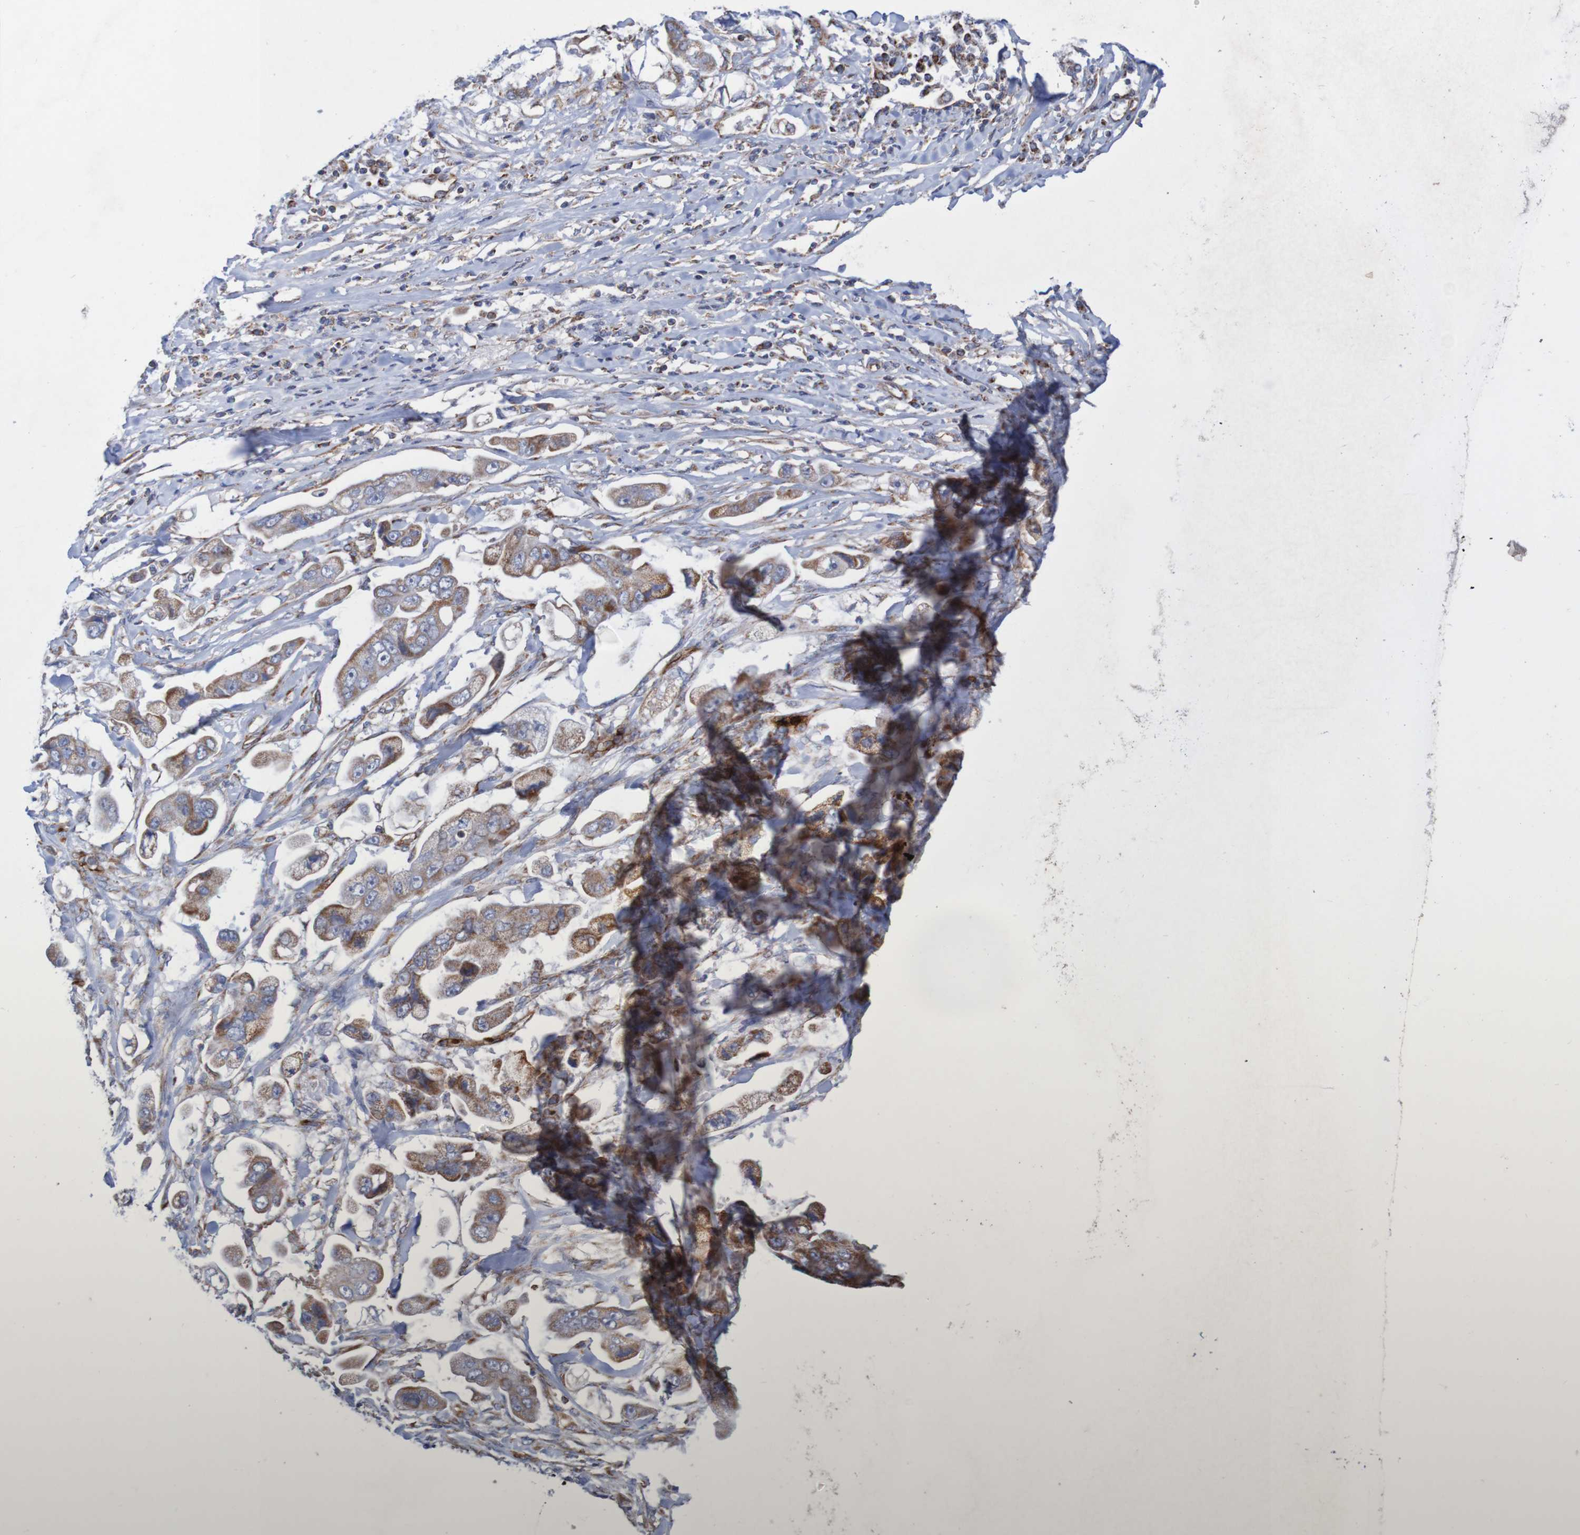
{"staining": {"intensity": "moderate", "quantity": ">75%", "location": "cytoplasmic/membranous"}, "tissue": "stomach cancer", "cell_type": "Tumor cells", "image_type": "cancer", "snomed": [{"axis": "morphology", "description": "Adenocarcinoma, NOS"}, {"axis": "topography", "description": "Stomach"}], "caption": "Stomach adenocarcinoma stained with a brown dye exhibits moderate cytoplasmic/membranous positive positivity in approximately >75% of tumor cells.", "gene": "MMEL1", "patient": {"sex": "male", "age": 62}}